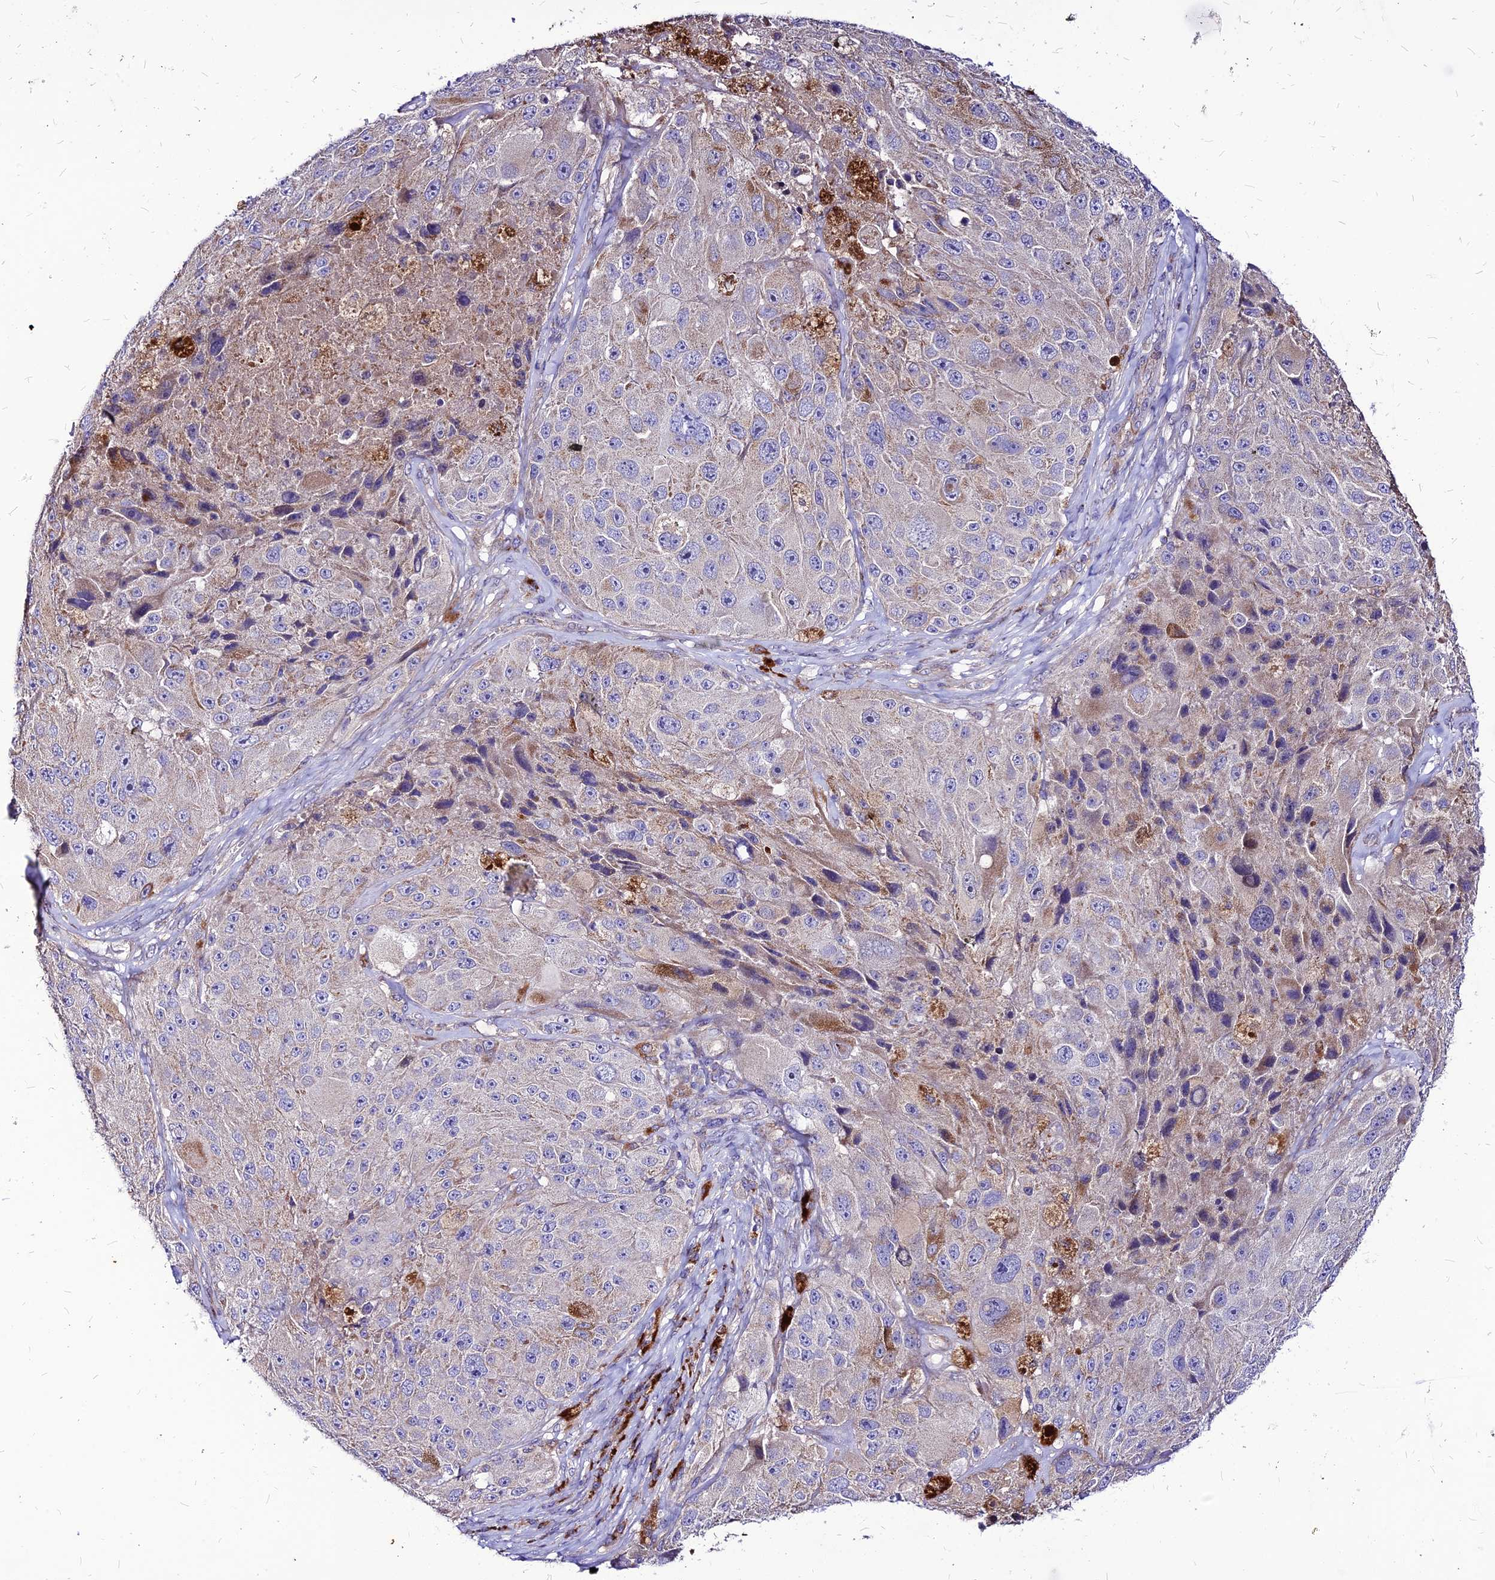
{"staining": {"intensity": "moderate", "quantity": "<25%", "location": "cytoplasmic/membranous"}, "tissue": "melanoma", "cell_type": "Tumor cells", "image_type": "cancer", "snomed": [{"axis": "morphology", "description": "Malignant melanoma, Metastatic site"}, {"axis": "topography", "description": "Lymph node"}], "caption": "Malignant melanoma (metastatic site) stained with DAB (3,3'-diaminobenzidine) immunohistochemistry exhibits low levels of moderate cytoplasmic/membranous staining in approximately <25% of tumor cells. (DAB (3,3'-diaminobenzidine) IHC with brightfield microscopy, high magnification).", "gene": "ECI1", "patient": {"sex": "male", "age": 62}}